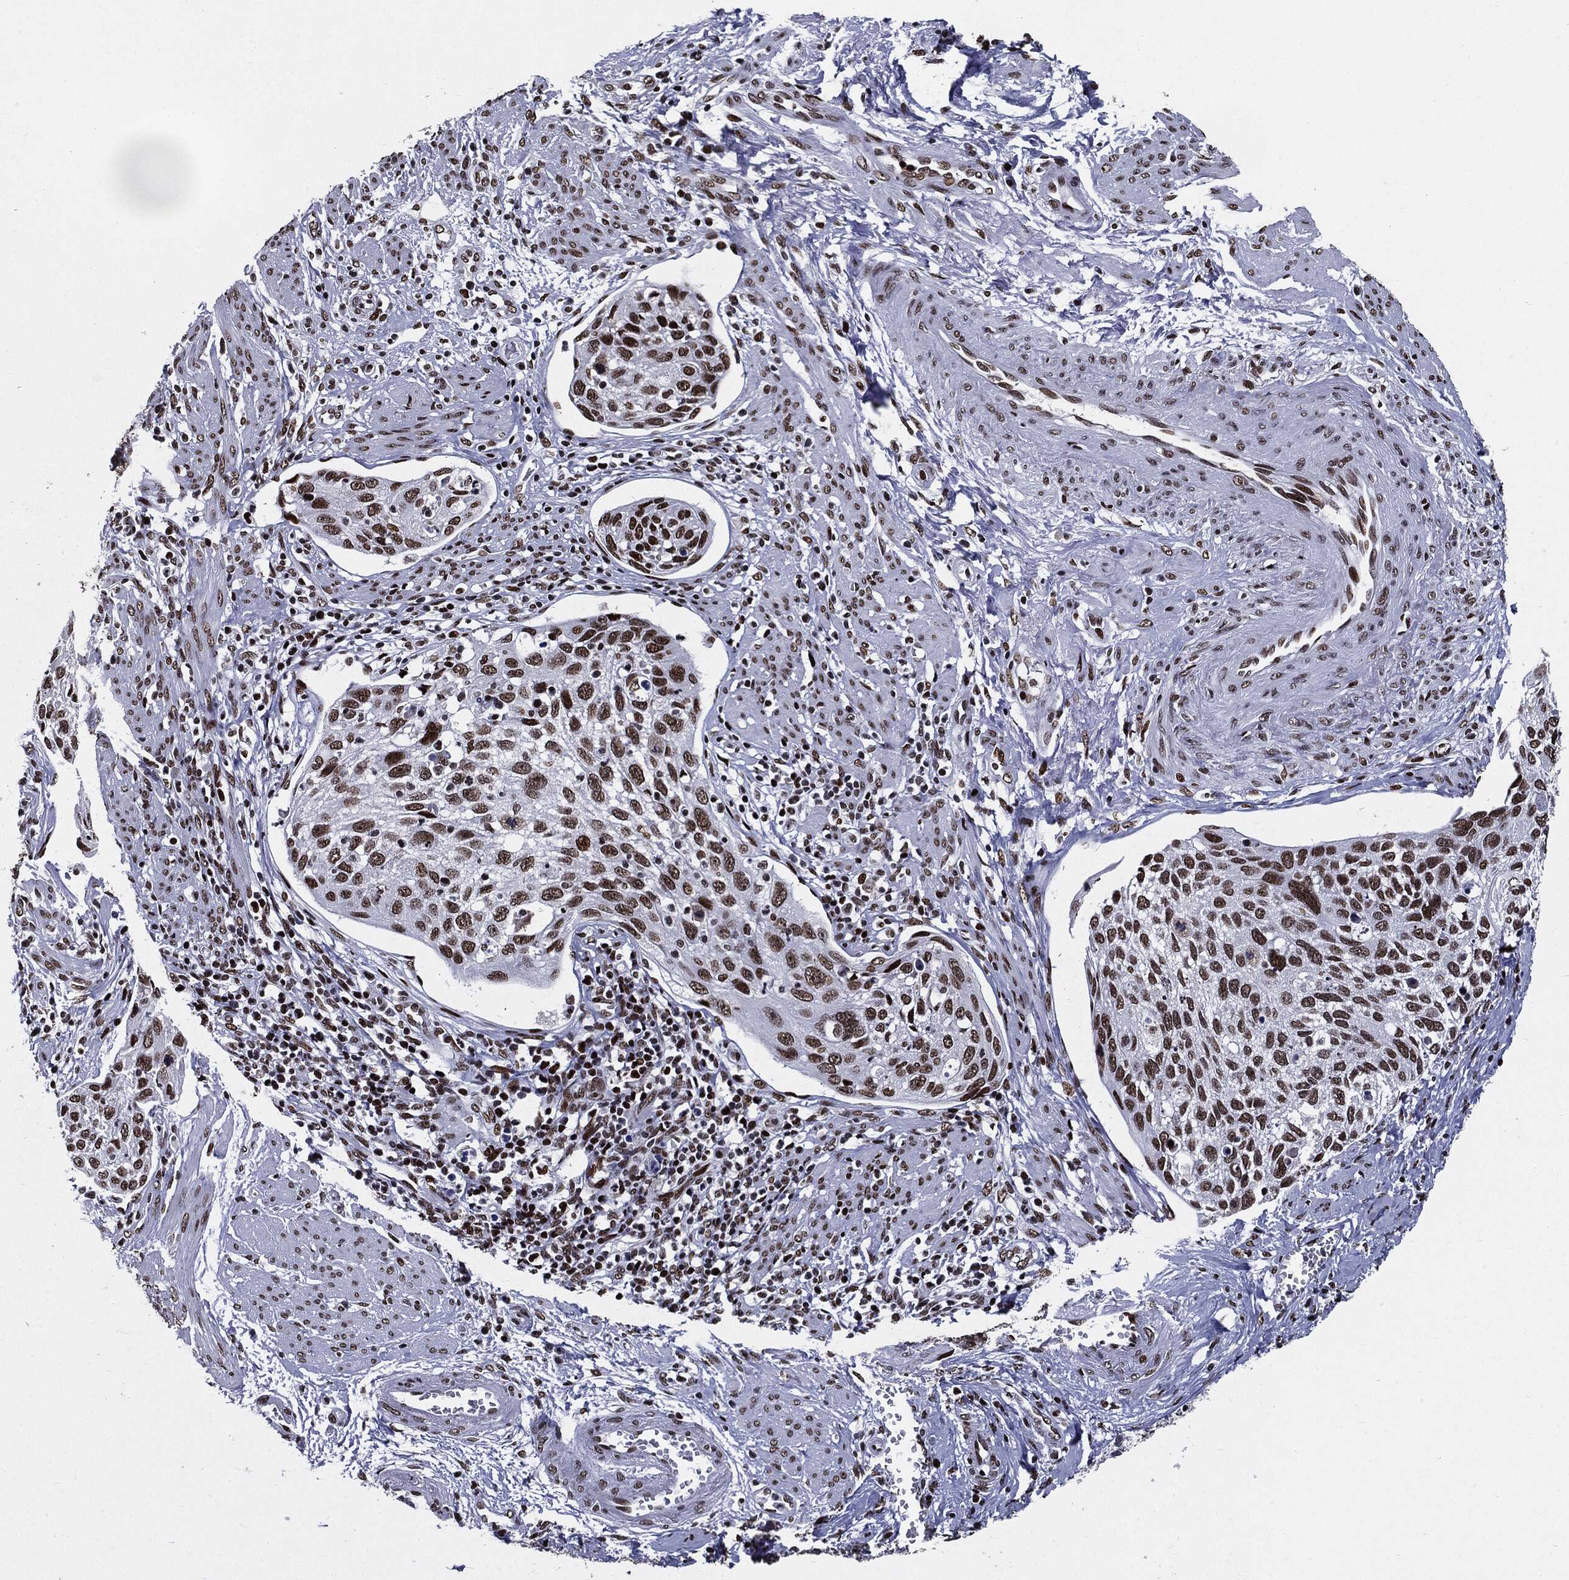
{"staining": {"intensity": "strong", "quantity": ">75%", "location": "nuclear"}, "tissue": "cervical cancer", "cell_type": "Tumor cells", "image_type": "cancer", "snomed": [{"axis": "morphology", "description": "Squamous cell carcinoma, NOS"}, {"axis": "topography", "description": "Cervix"}], "caption": "IHC micrograph of neoplastic tissue: cervical cancer (squamous cell carcinoma) stained using immunohistochemistry demonstrates high levels of strong protein expression localized specifically in the nuclear of tumor cells, appearing as a nuclear brown color.", "gene": "ZFP91", "patient": {"sex": "female", "age": 70}}